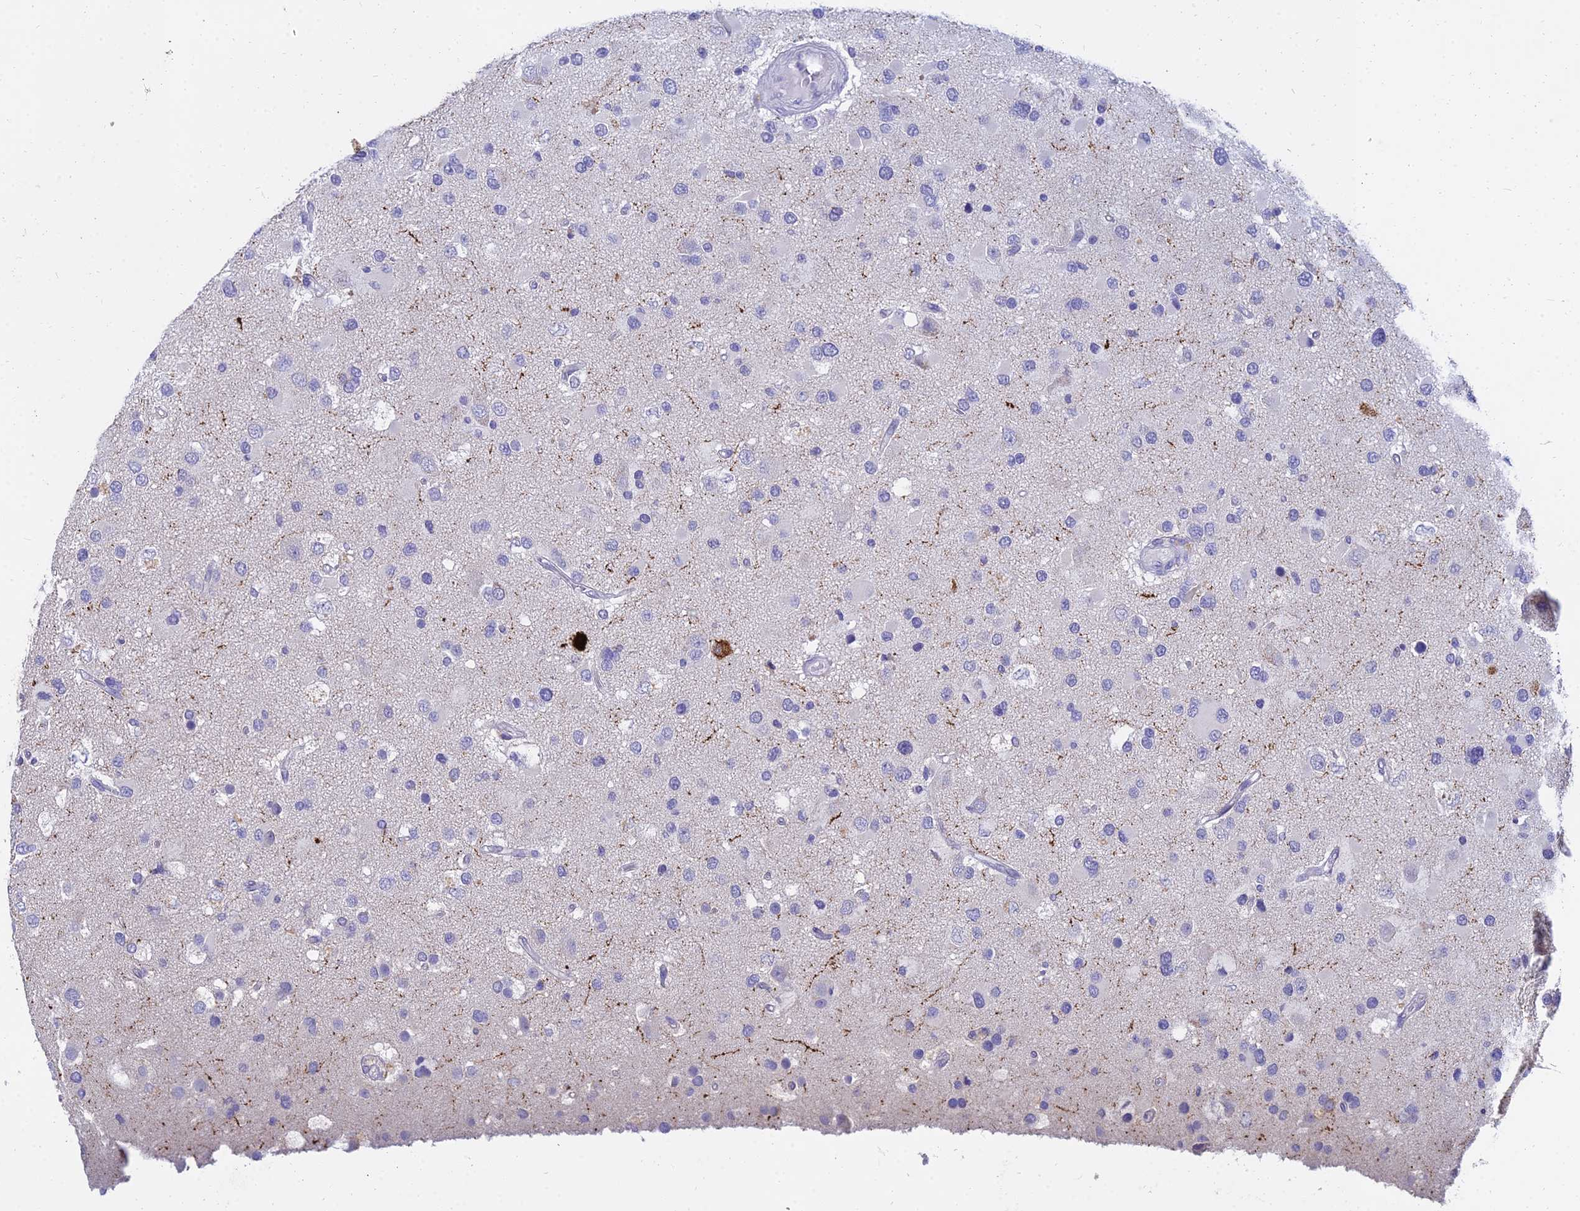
{"staining": {"intensity": "negative", "quantity": "none", "location": "none"}, "tissue": "glioma", "cell_type": "Tumor cells", "image_type": "cancer", "snomed": [{"axis": "morphology", "description": "Glioma, malignant, High grade"}, {"axis": "topography", "description": "Brain"}], "caption": "Tumor cells show no significant staining in glioma.", "gene": "NPY", "patient": {"sex": "male", "age": 53}}